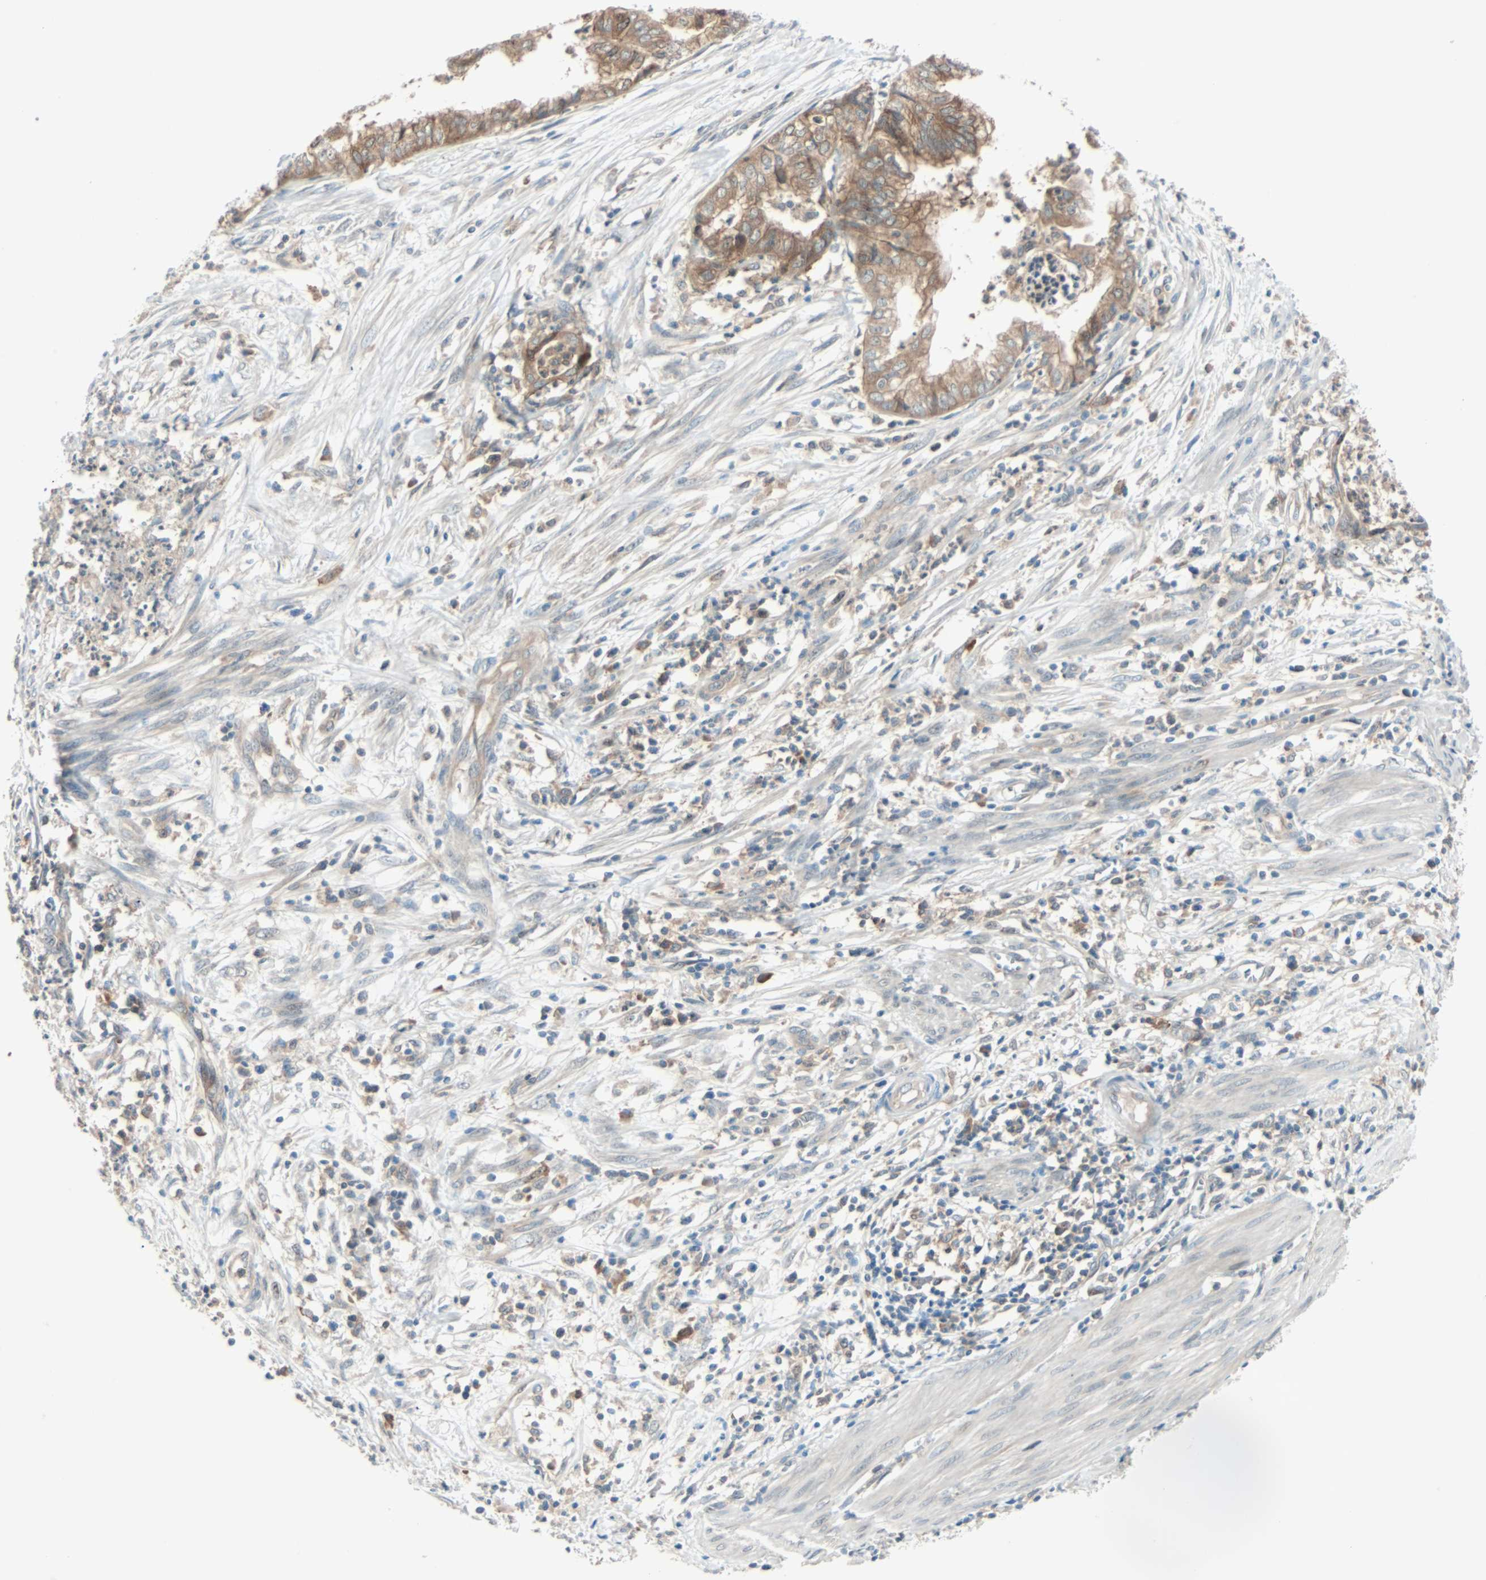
{"staining": {"intensity": "moderate", "quantity": ">75%", "location": "cytoplasmic/membranous"}, "tissue": "endometrial cancer", "cell_type": "Tumor cells", "image_type": "cancer", "snomed": [{"axis": "morphology", "description": "Necrosis, NOS"}, {"axis": "morphology", "description": "Adenocarcinoma, NOS"}, {"axis": "topography", "description": "Endometrium"}], "caption": "Tumor cells display moderate cytoplasmic/membranous positivity in about >75% of cells in adenocarcinoma (endometrial).", "gene": "SMIM8", "patient": {"sex": "female", "age": 79}}